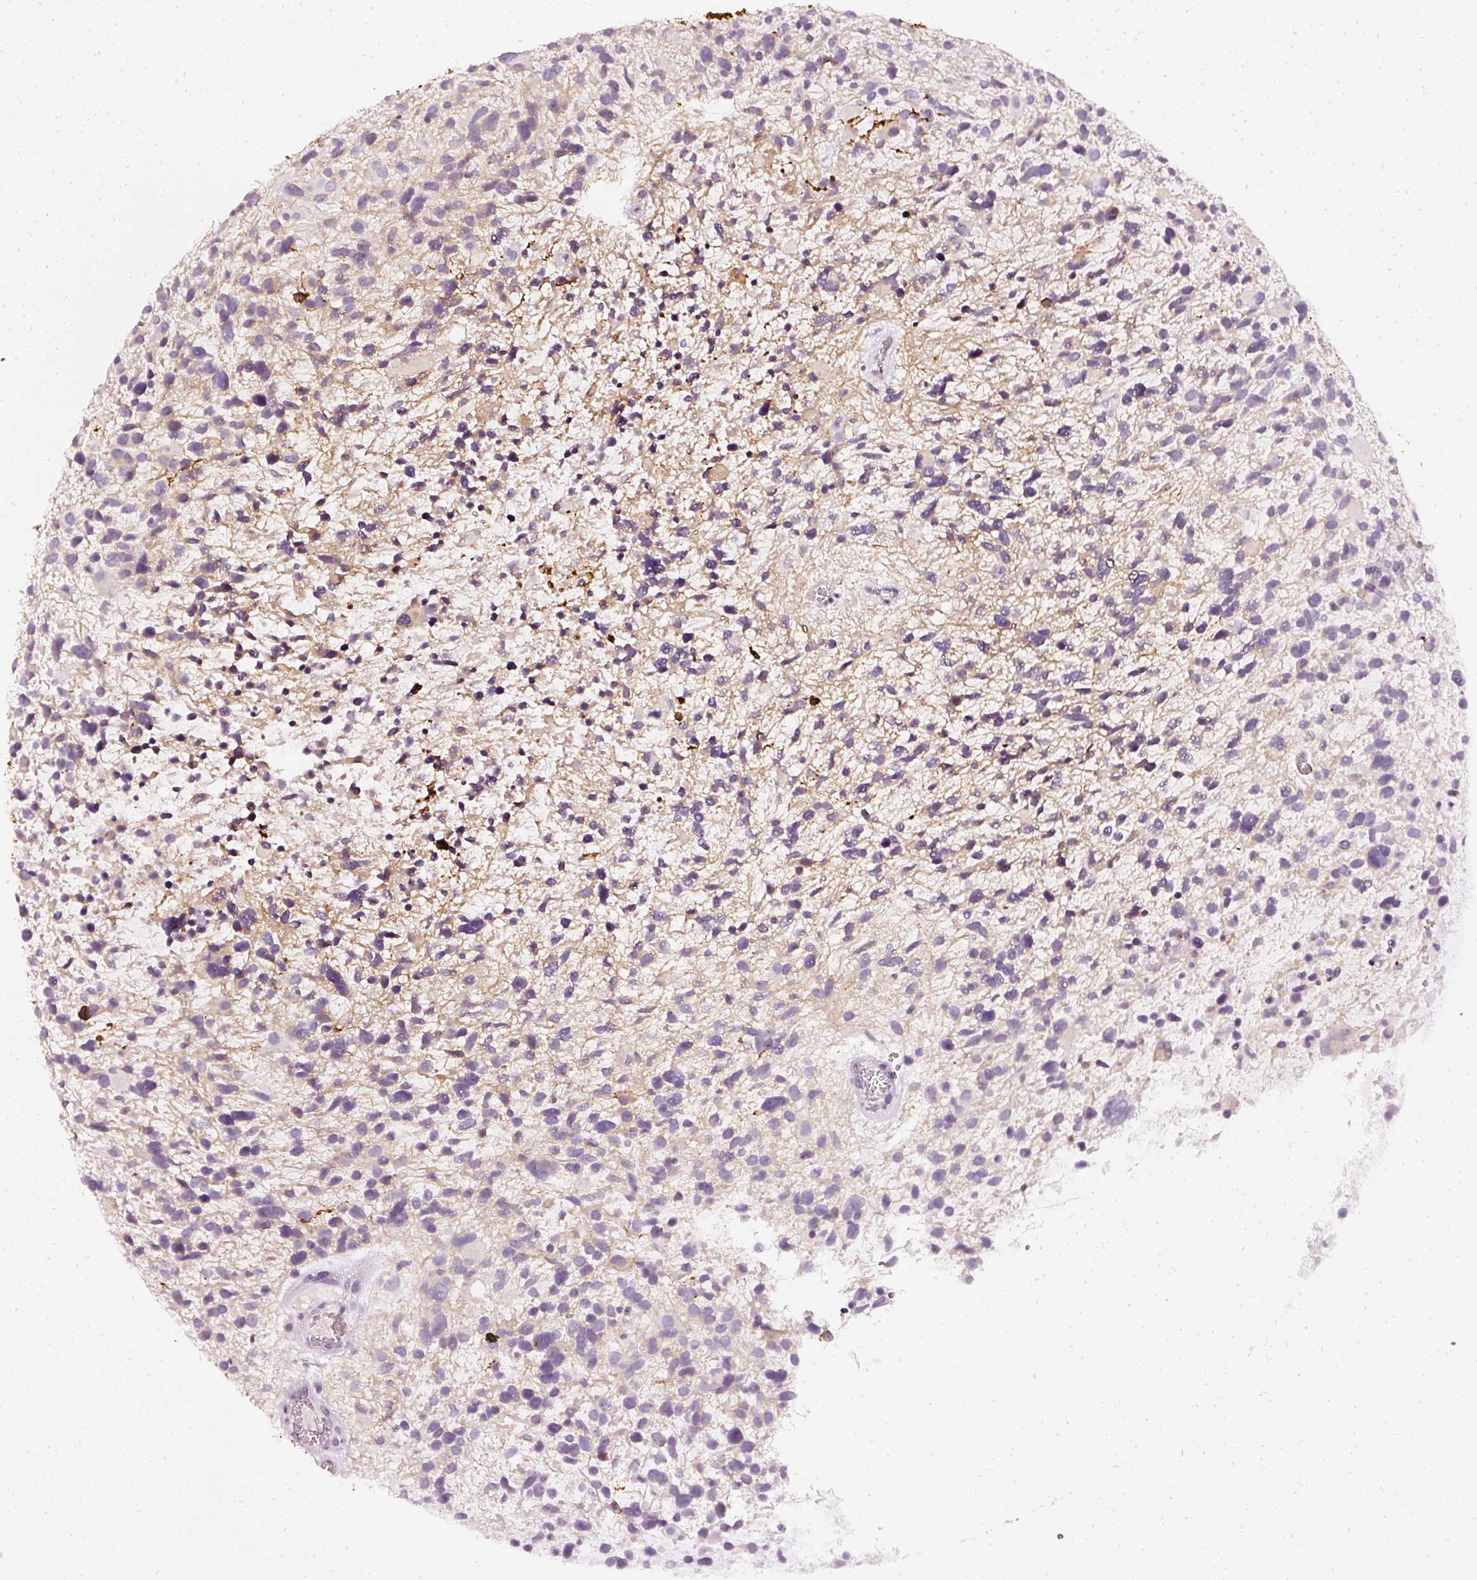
{"staining": {"intensity": "negative", "quantity": "none", "location": "none"}, "tissue": "glioma", "cell_type": "Tumor cells", "image_type": "cancer", "snomed": [{"axis": "morphology", "description": "Glioma, malignant, High grade"}, {"axis": "topography", "description": "Brain"}], "caption": "Micrograph shows no significant protein expression in tumor cells of glioma.", "gene": "CNP", "patient": {"sex": "female", "age": 11}}